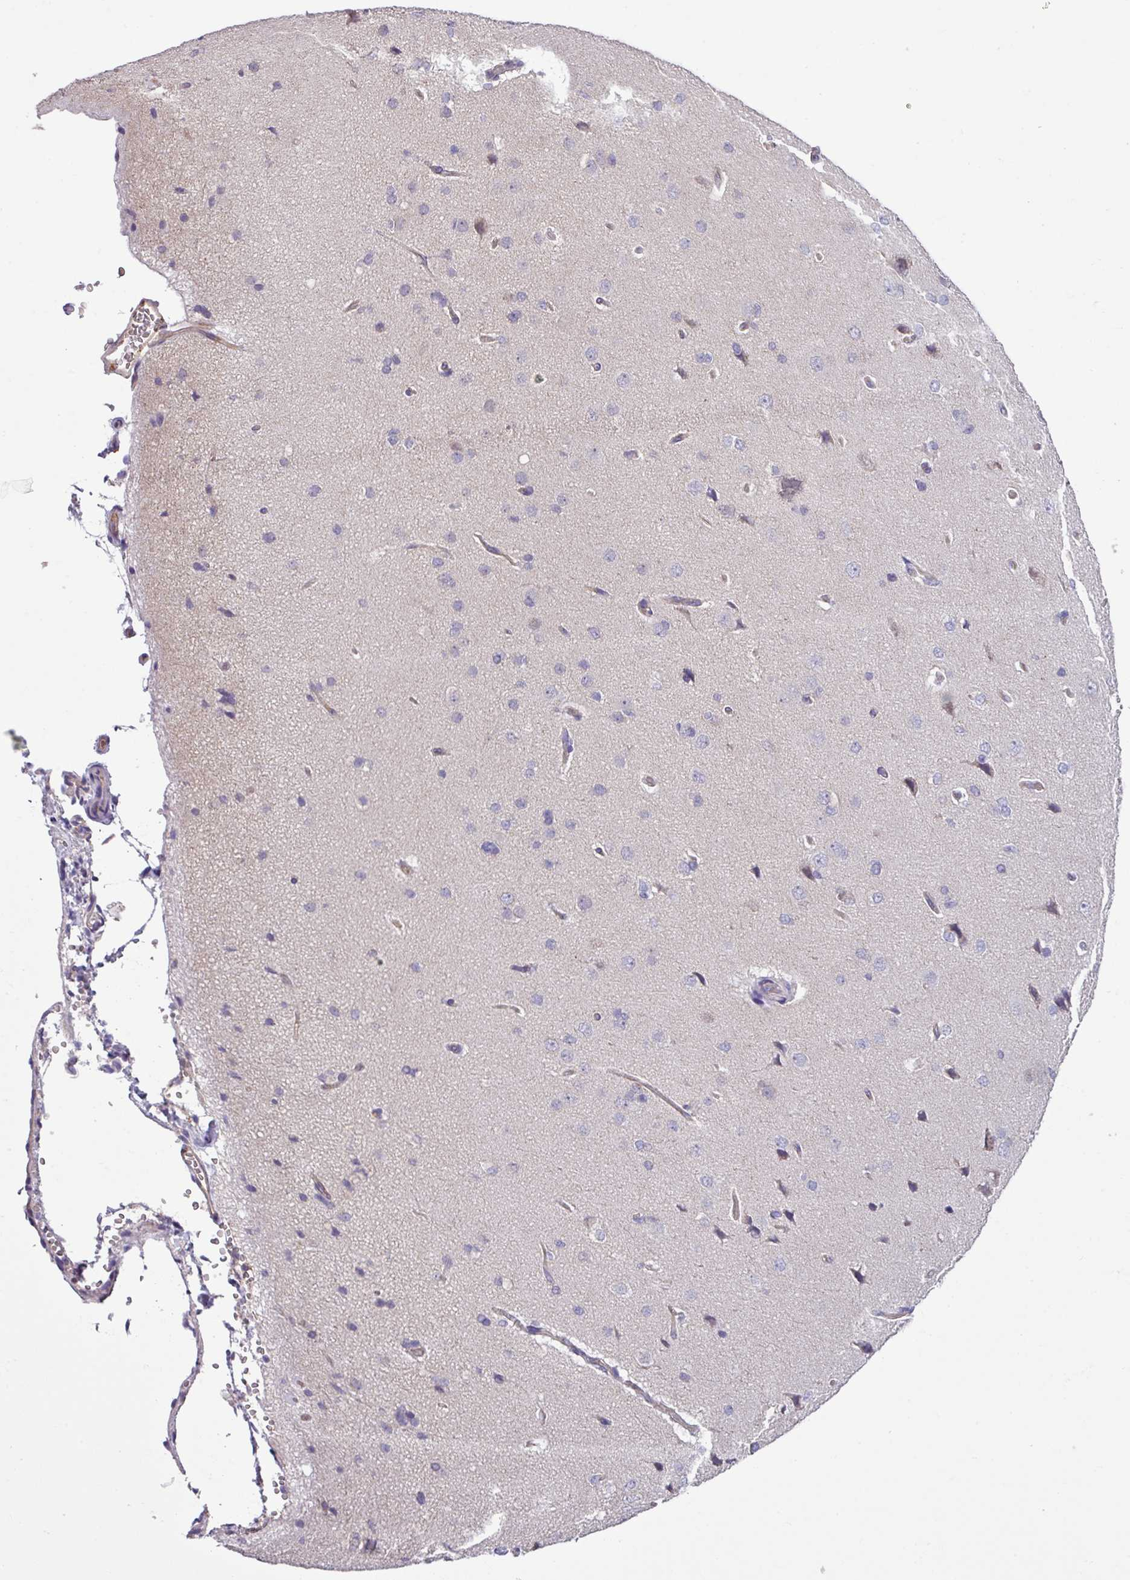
{"staining": {"intensity": "weak", "quantity": ">75%", "location": "cytoplasmic/membranous"}, "tissue": "cerebral cortex", "cell_type": "Endothelial cells", "image_type": "normal", "snomed": [{"axis": "morphology", "description": "Normal tissue, NOS"}, {"axis": "topography", "description": "Cerebral cortex"}], "caption": "A low amount of weak cytoplasmic/membranous staining is present in about >75% of endothelial cells in benign cerebral cortex. Ihc stains the protein in brown and the nuclei are stained blue.", "gene": "SLC23A2", "patient": {"sex": "male", "age": 62}}